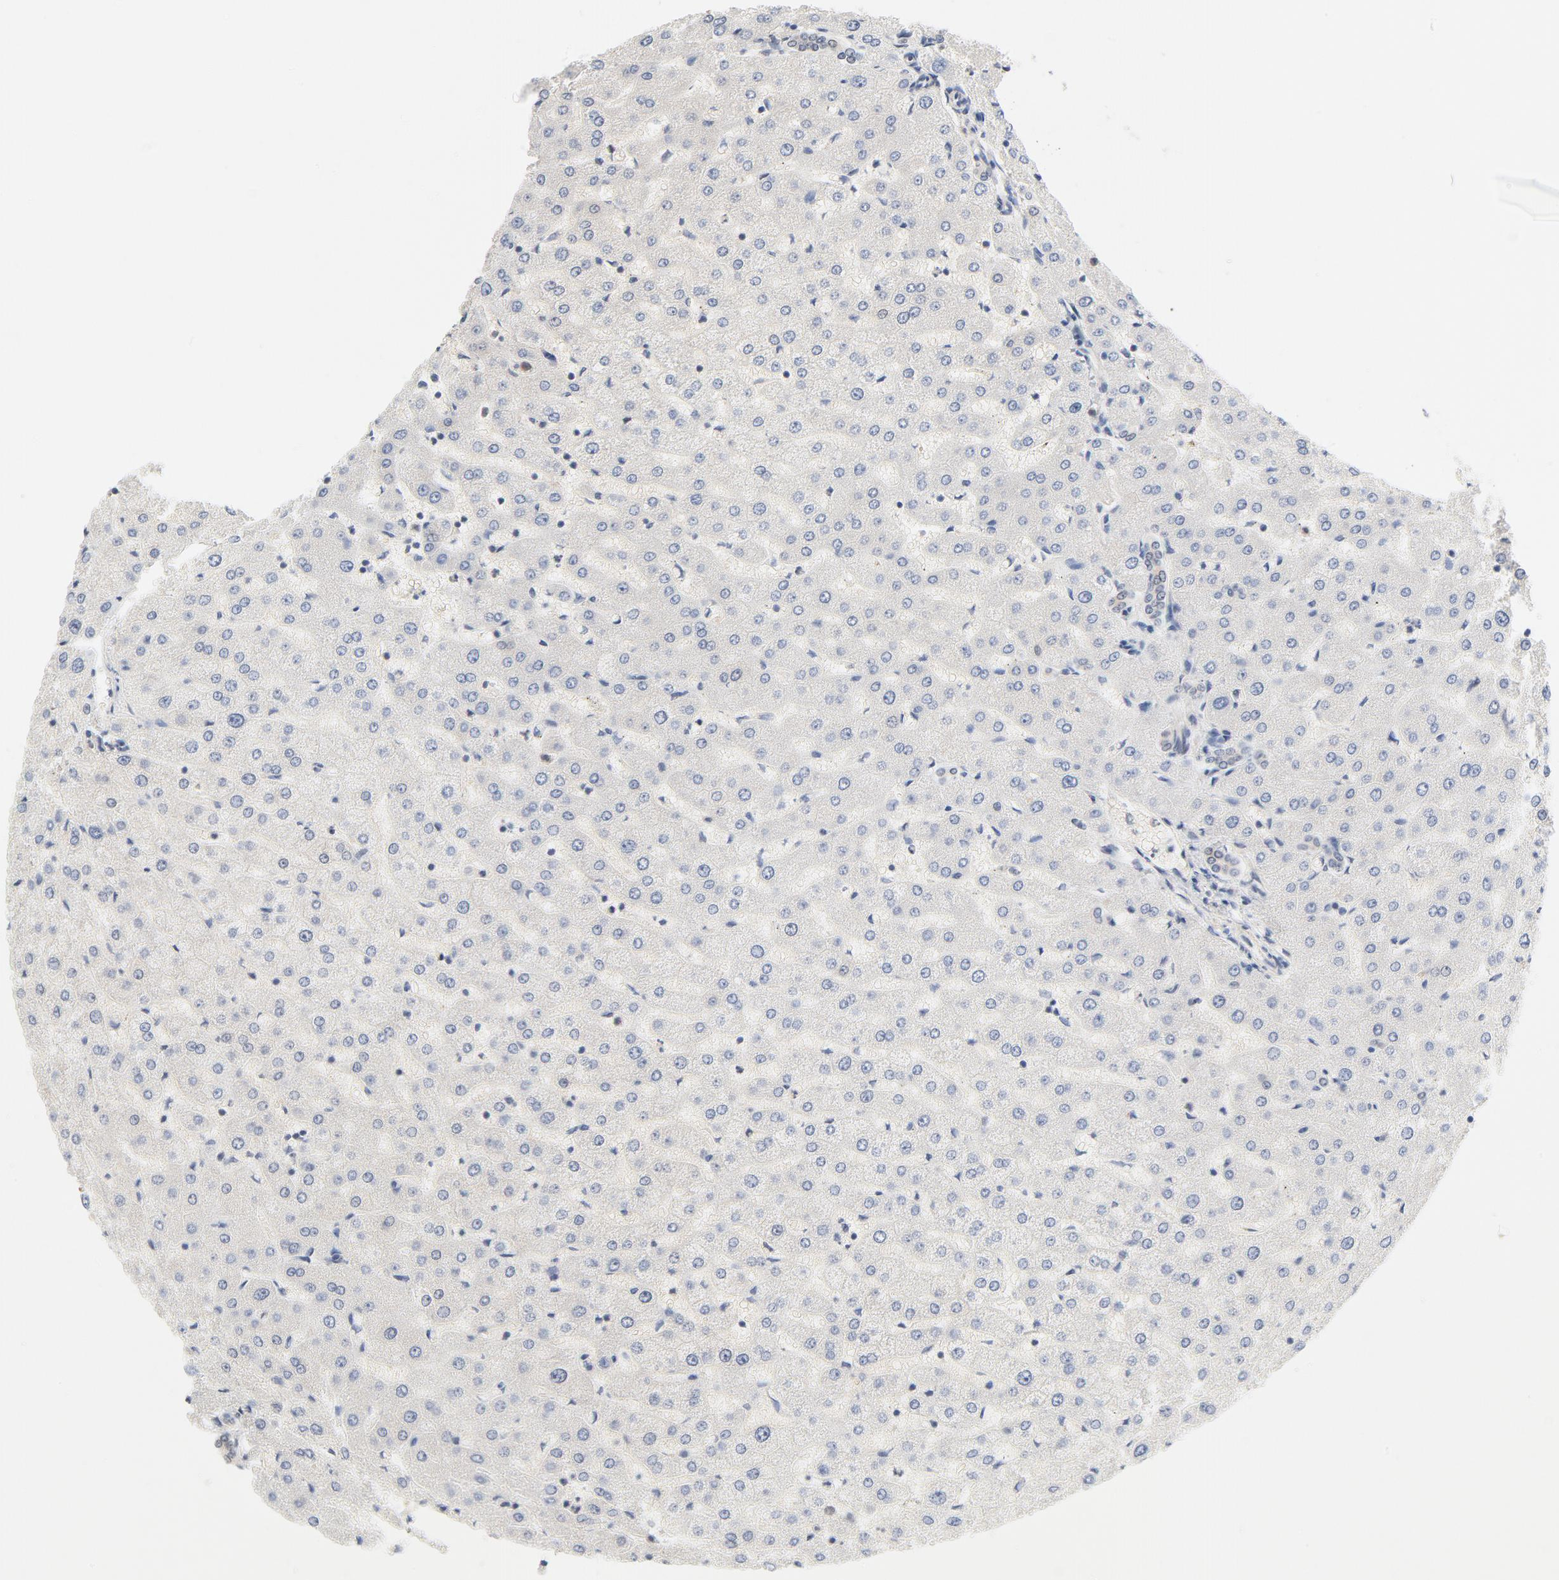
{"staining": {"intensity": "weak", "quantity": ">75%", "location": "cytoplasmic/membranous"}, "tissue": "liver", "cell_type": "Cholangiocytes", "image_type": "normal", "snomed": [{"axis": "morphology", "description": "Normal tissue, NOS"}, {"axis": "morphology", "description": "Fibrosis, NOS"}, {"axis": "topography", "description": "Liver"}], "caption": "The micrograph demonstrates immunohistochemical staining of benign liver. There is weak cytoplasmic/membranous expression is appreciated in about >75% of cholangiocytes. (DAB IHC with brightfield microscopy, high magnification).", "gene": "EIF4E", "patient": {"sex": "female", "age": 29}}